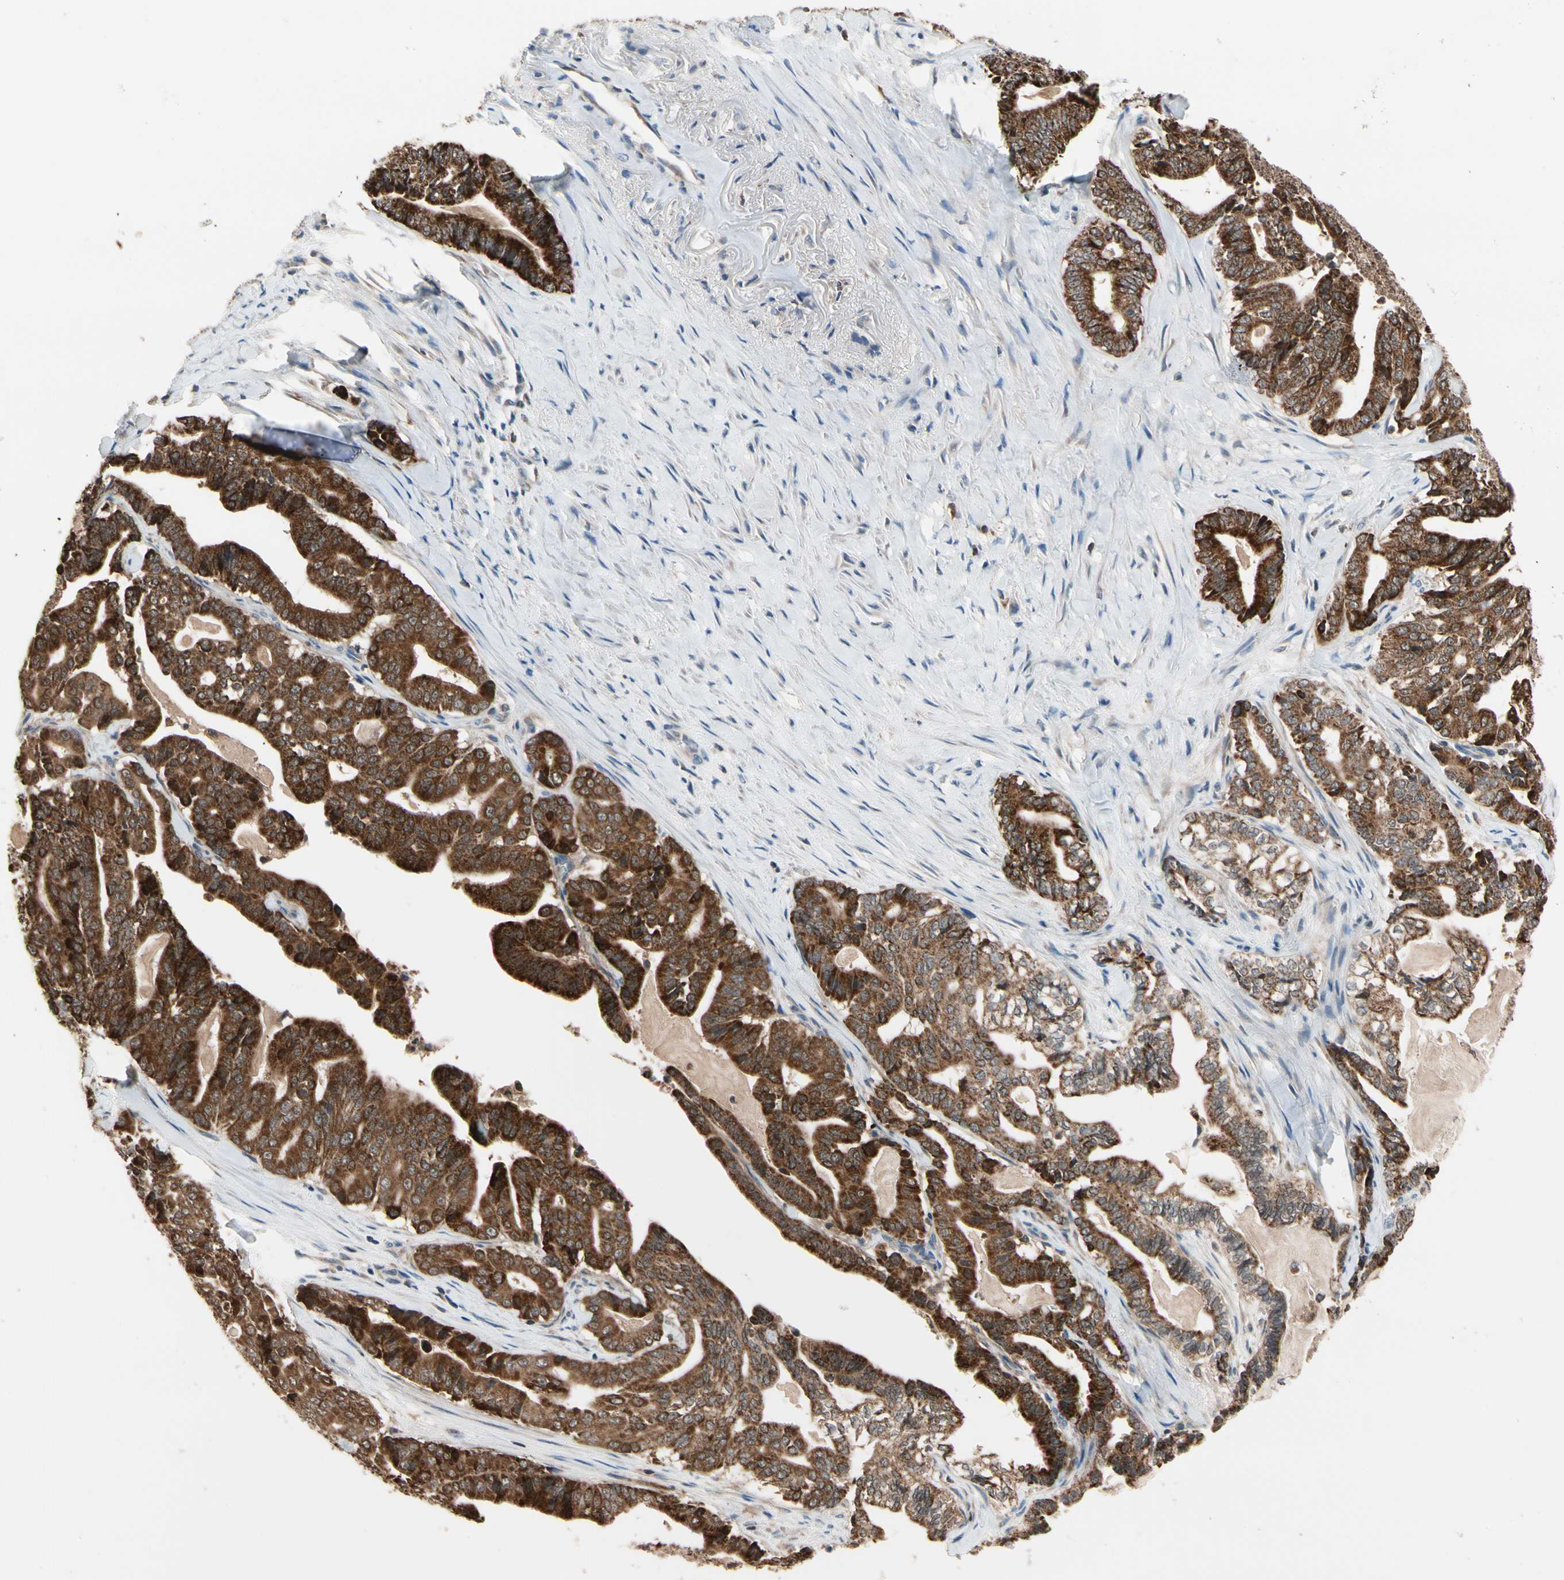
{"staining": {"intensity": "strong", "quantity": ">75%", "location": "cytoplasmic/membranous"}, "tissue": "pancreatic cancer", "cell_type": "Tumor cells", "image_type": "cancer", "snomed": [{"axis": "morphology", "description": "Adenocarcinoma, NOS"}, {"axis": "topography", "description": "Pancreas"}], "caption": "Immunohistochemical staining of human adenocarcinoma (pancreatic) reveals high levels of strong cytoplasmic/membranous protein positivity in about >75% of tumor cells.", "gene": "MTHFS", "patient": {"sex": "male", "age": 63}}